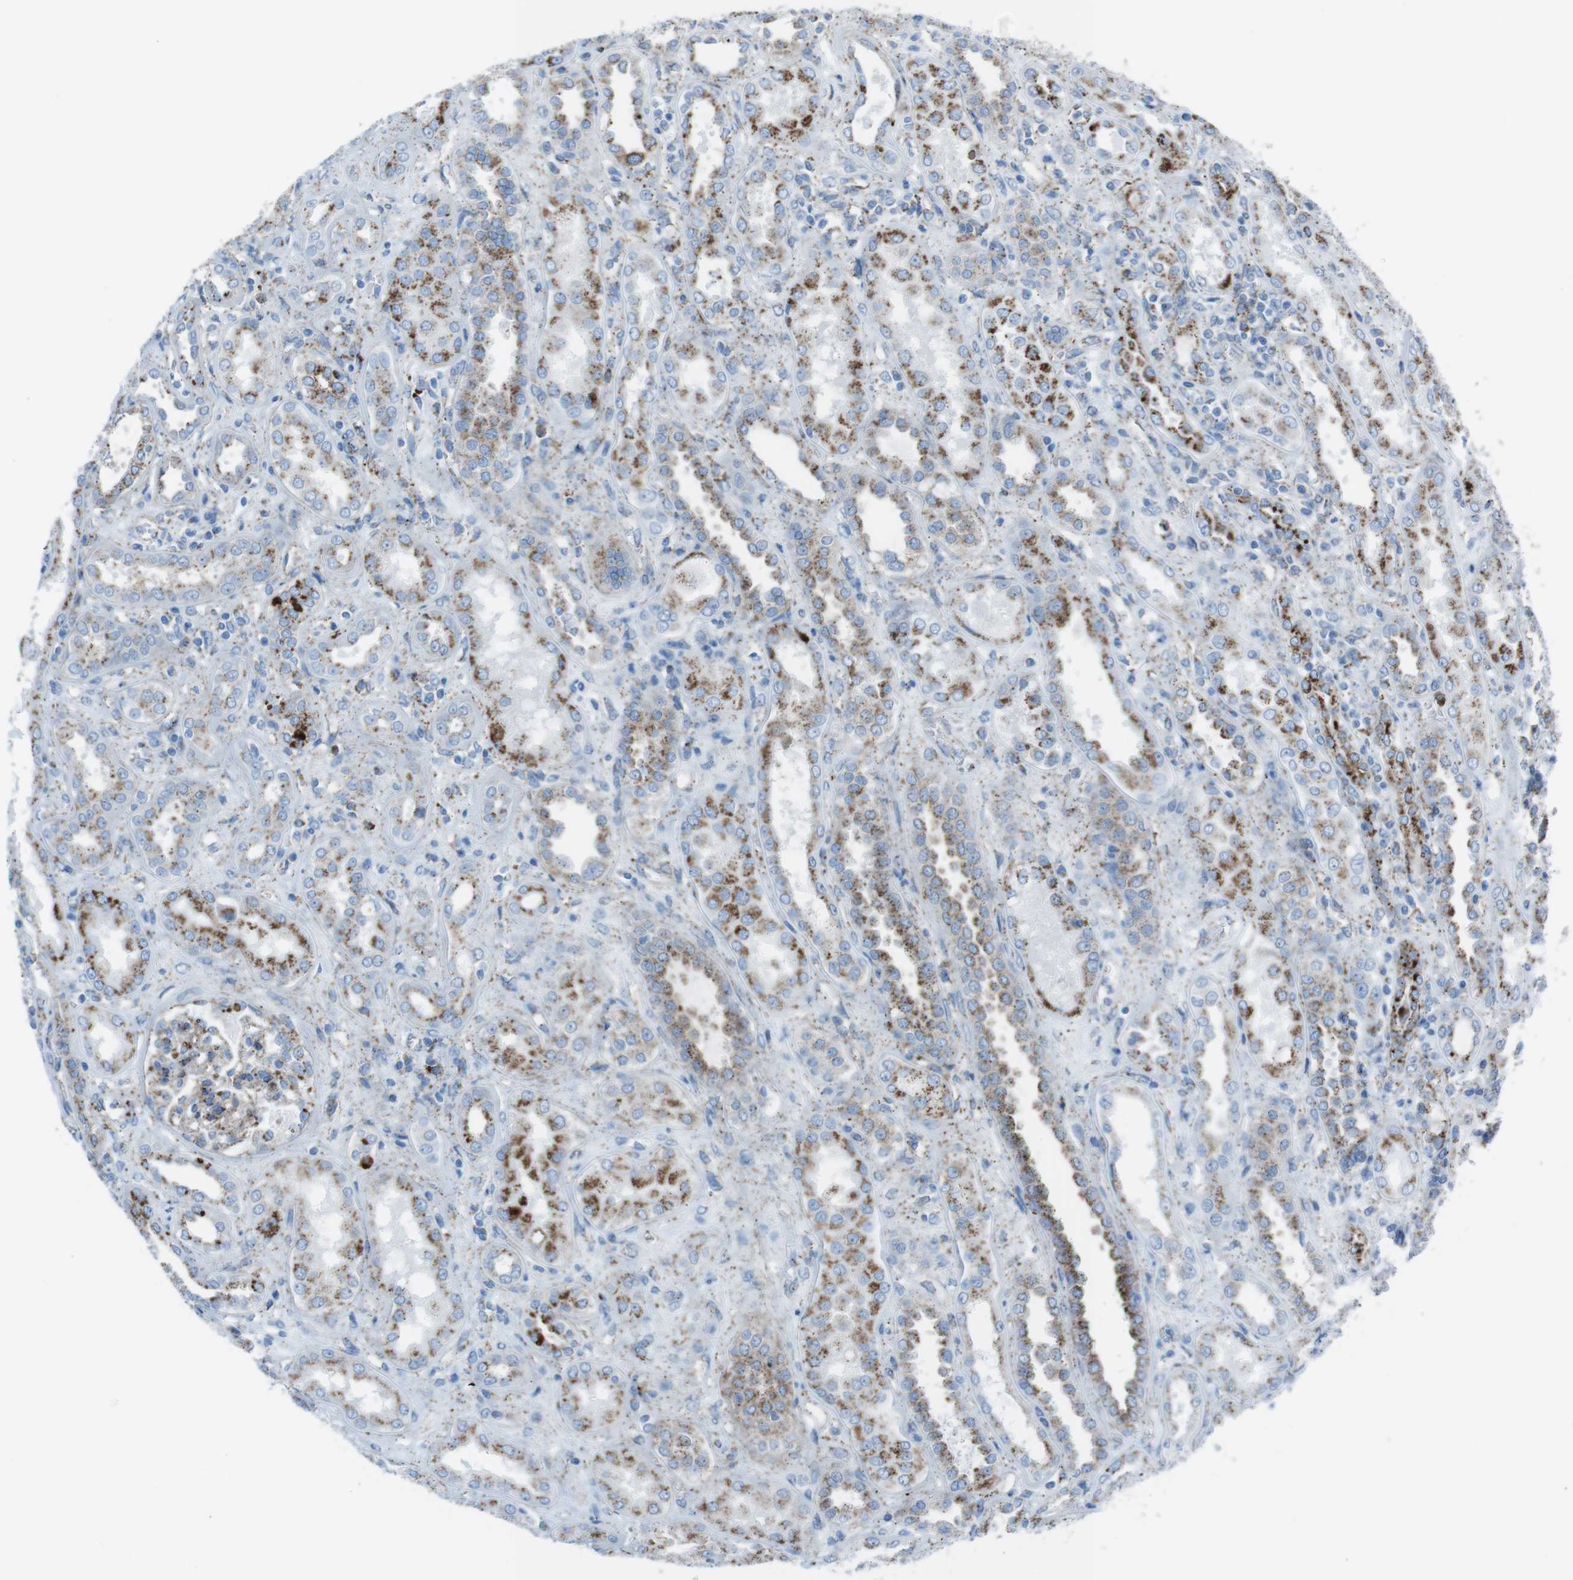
{"staining": {"intensity": "strong", "quantity": "<25%", "location": "cytoplasmic/membranous"}, "tissue": "kidney", "cell_type": "Cells in glomeruli", "image_type": "normal", "snomed": [{"axis": "morphology", "description": "Normal tissue, NOS"}, {"axis": "topography", "description": "Kidney"}], "caption": "The photomicrograph reveals a brown stain indicating the presence of a protein in the cytoplasmic/membranous of cells in glomeruli in kidney.", "gene": "SCARB2", "patient": {"sex": "male", "age": 59}}